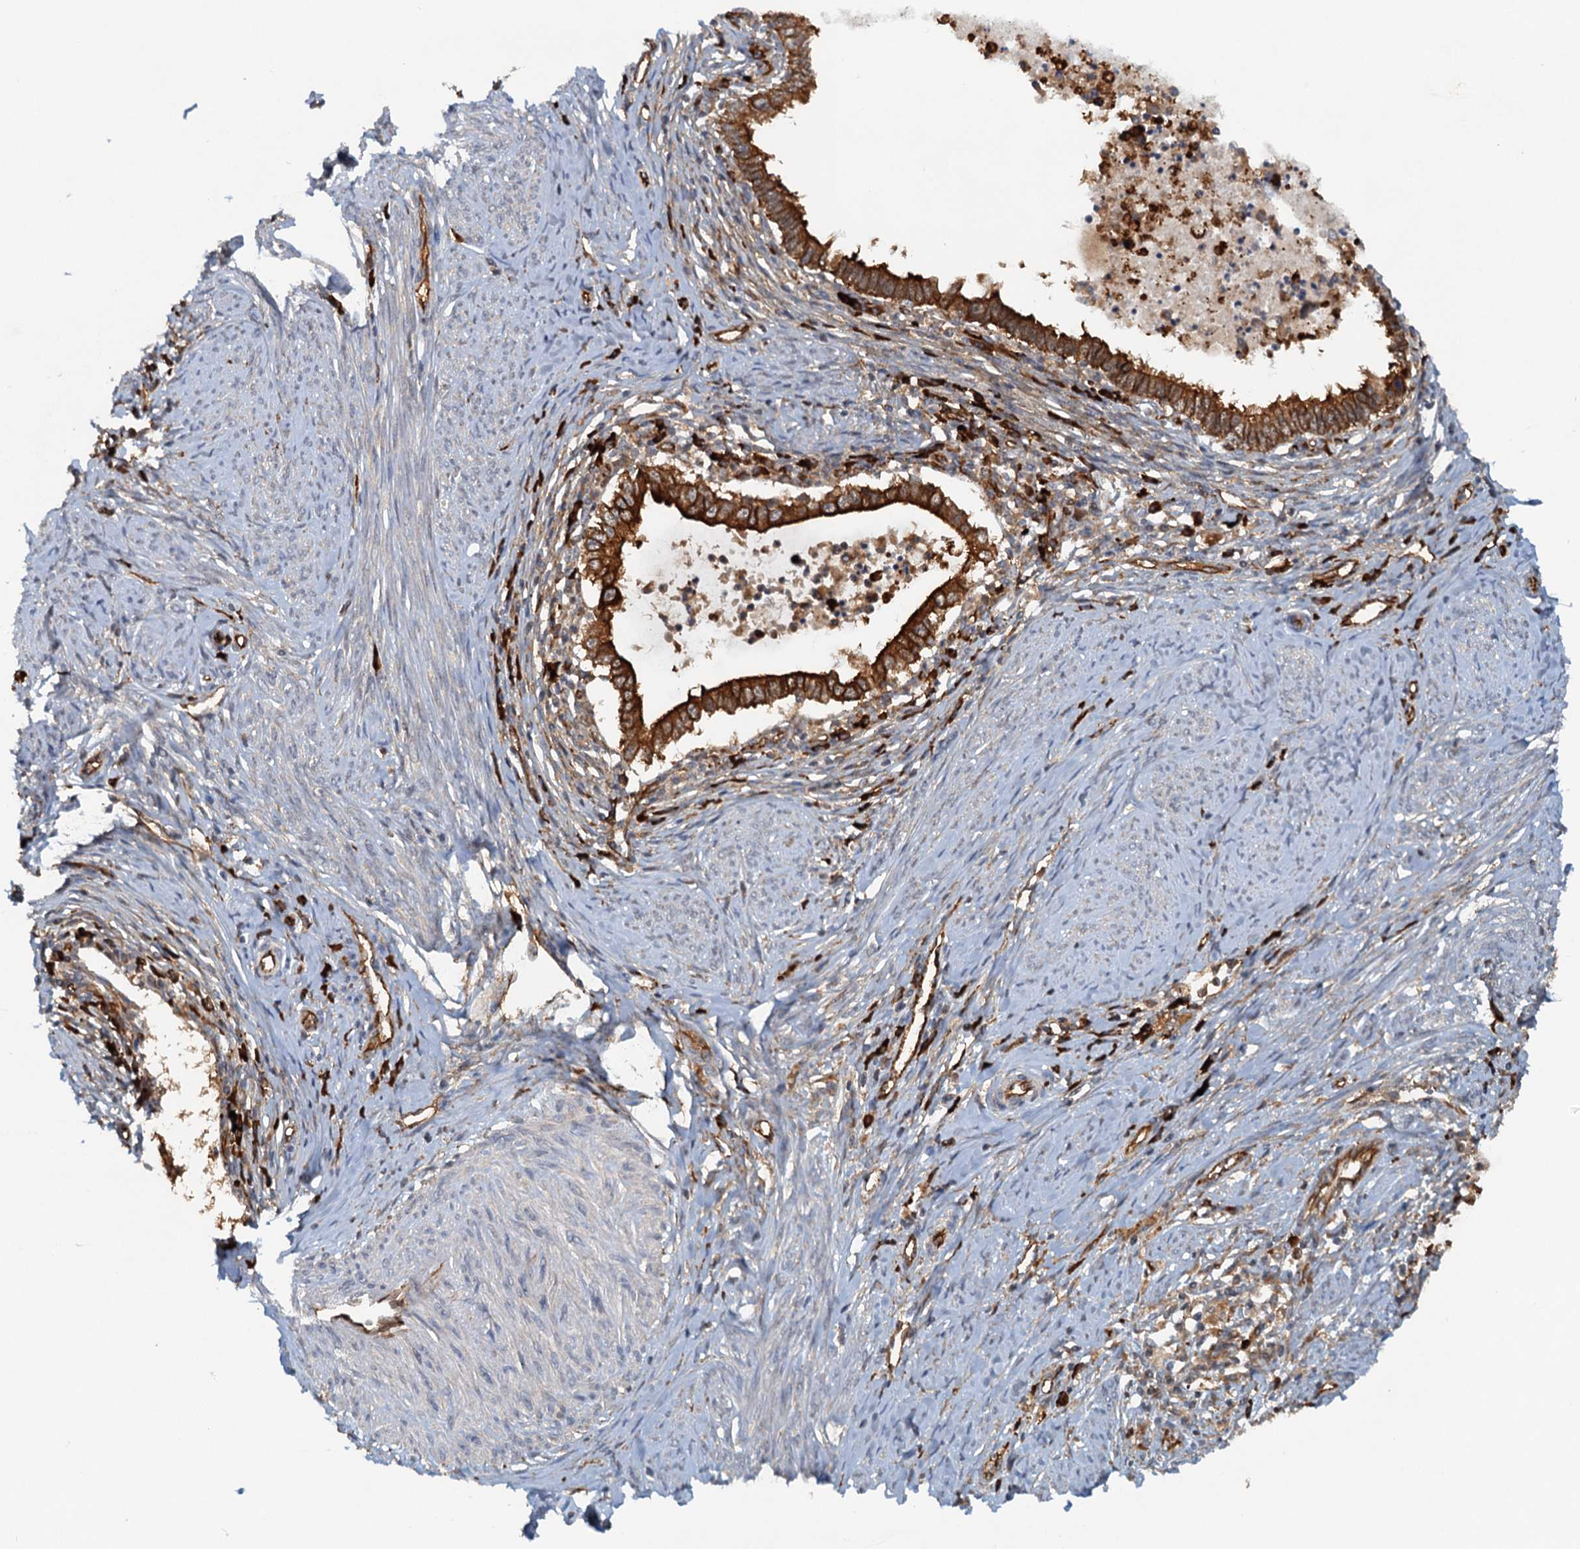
{"staining": {"intensity": "strong", "quantity": ">75%", "location": "cytoplasmic/membranous"}, "tissue": "cervical cancer", "cell_type": "Tumor cells", "image_type": "cancer", "snomed": [{"axis": "morphology", "description": "Adenocarcinoma, NOS"}, {"axis": "topography", "description": "Cervix"}], "caption": "Protein expression analysis of human adenocarcinoma (cervical) reveals strong cytoplasmic/membranous expression in about >75% of tumor cells. (DAB (3,3'-diaminobenzidine) = brown stain, brightfield microscopy at high magnification).", "gene": "NIPAL3", "patient": {"sex": "female", "age": 36}}